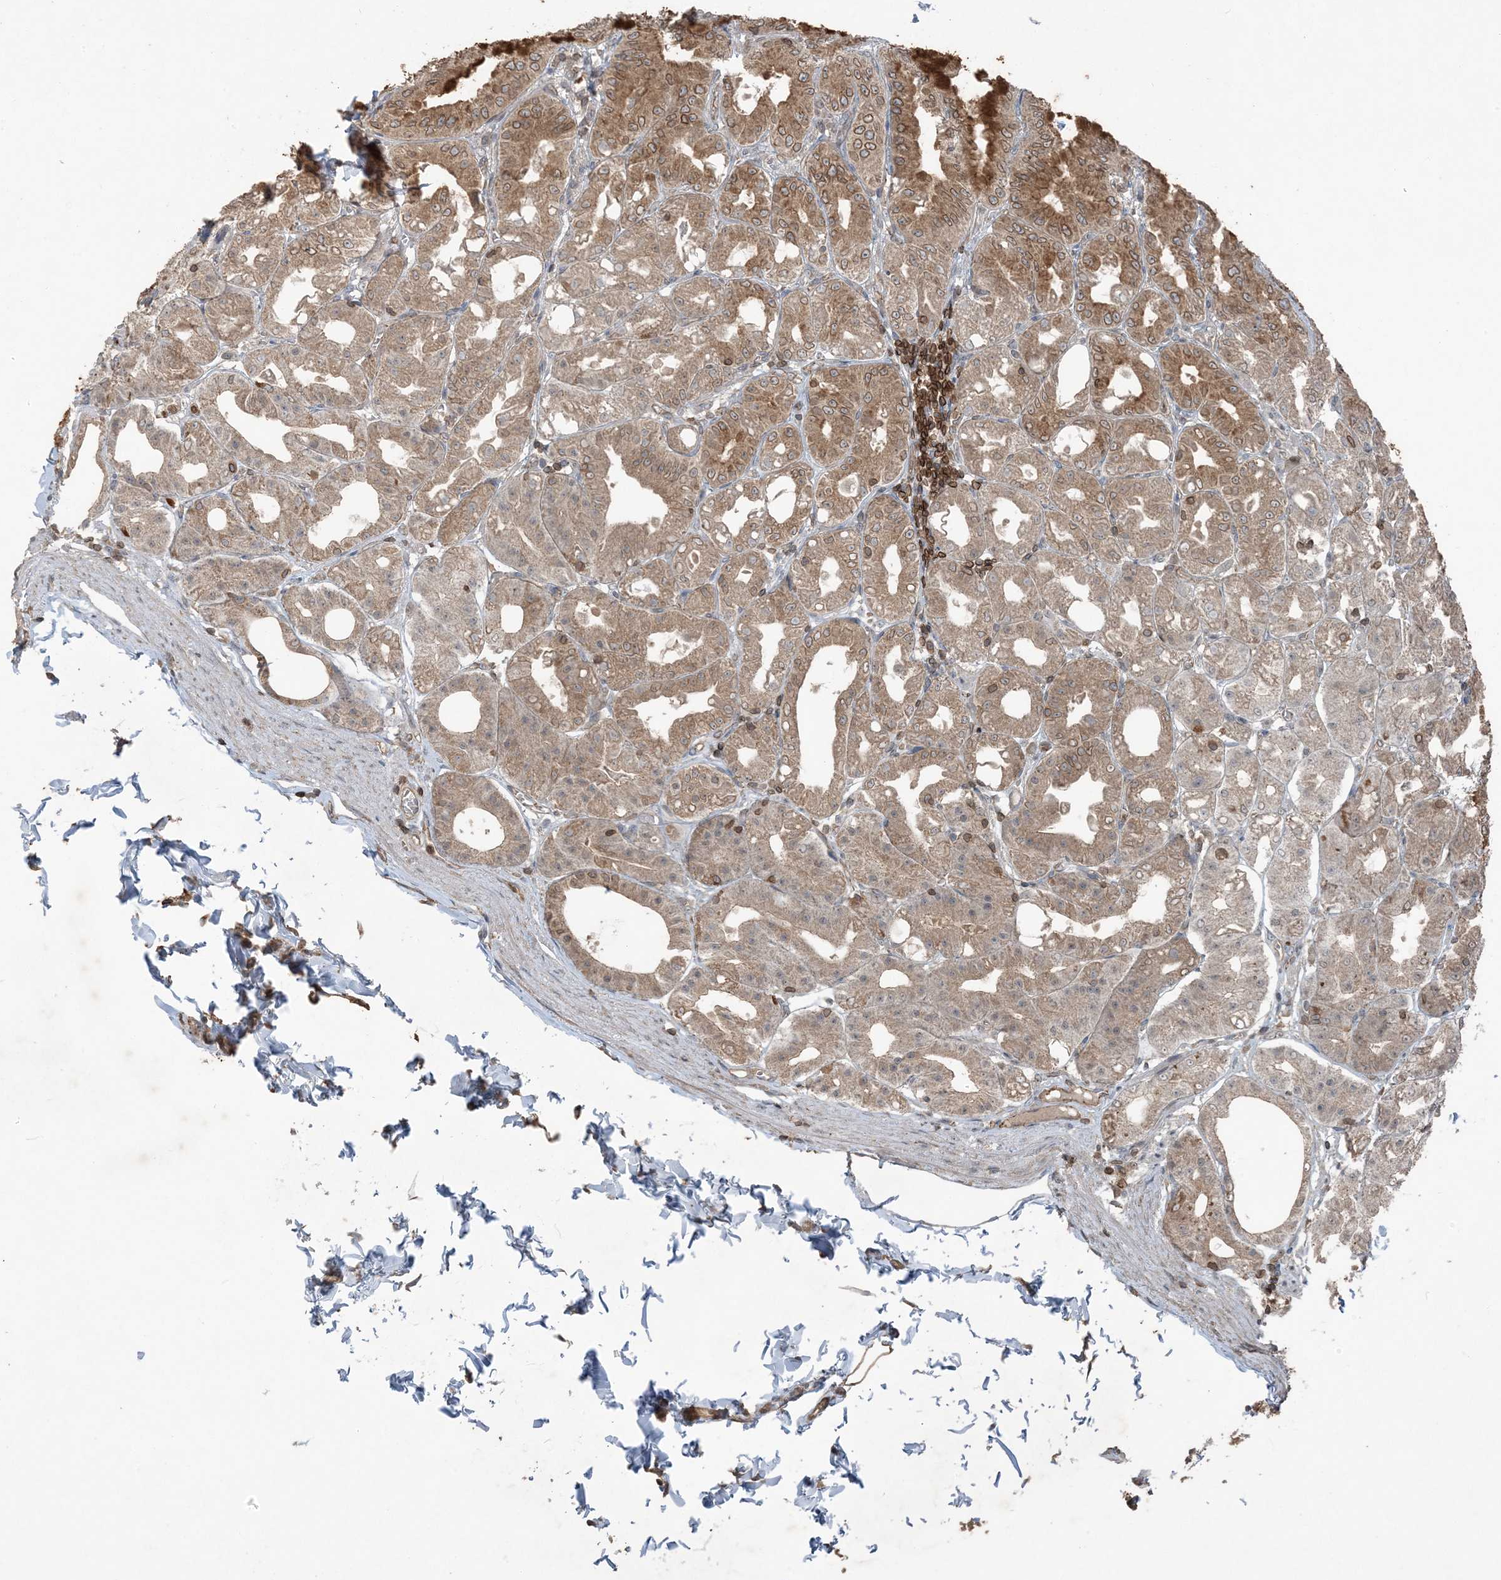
{"staining": {"intensity": "moderate", "quantity": "25%-75%", "location": "cytoplasmic/membranous,nuclear"}, "tissue": "stomach", "cell_type": "Glandular cells", "image_type": "normal", "snomed": [{"axis": "morphology", "description": "Normal tissue, NOS"}, {"axis": "topography", "description": "Stomach, lower"}], "caption": "There is medium levels of moderate cytoplasmic/membranous,nuclear expression in glandular cells of normal stomach, as demonstrated by immunohistochemical staining (brown color).", "gene": "ZFAND2B", "patient": {"sex": "male", "age": 71}}